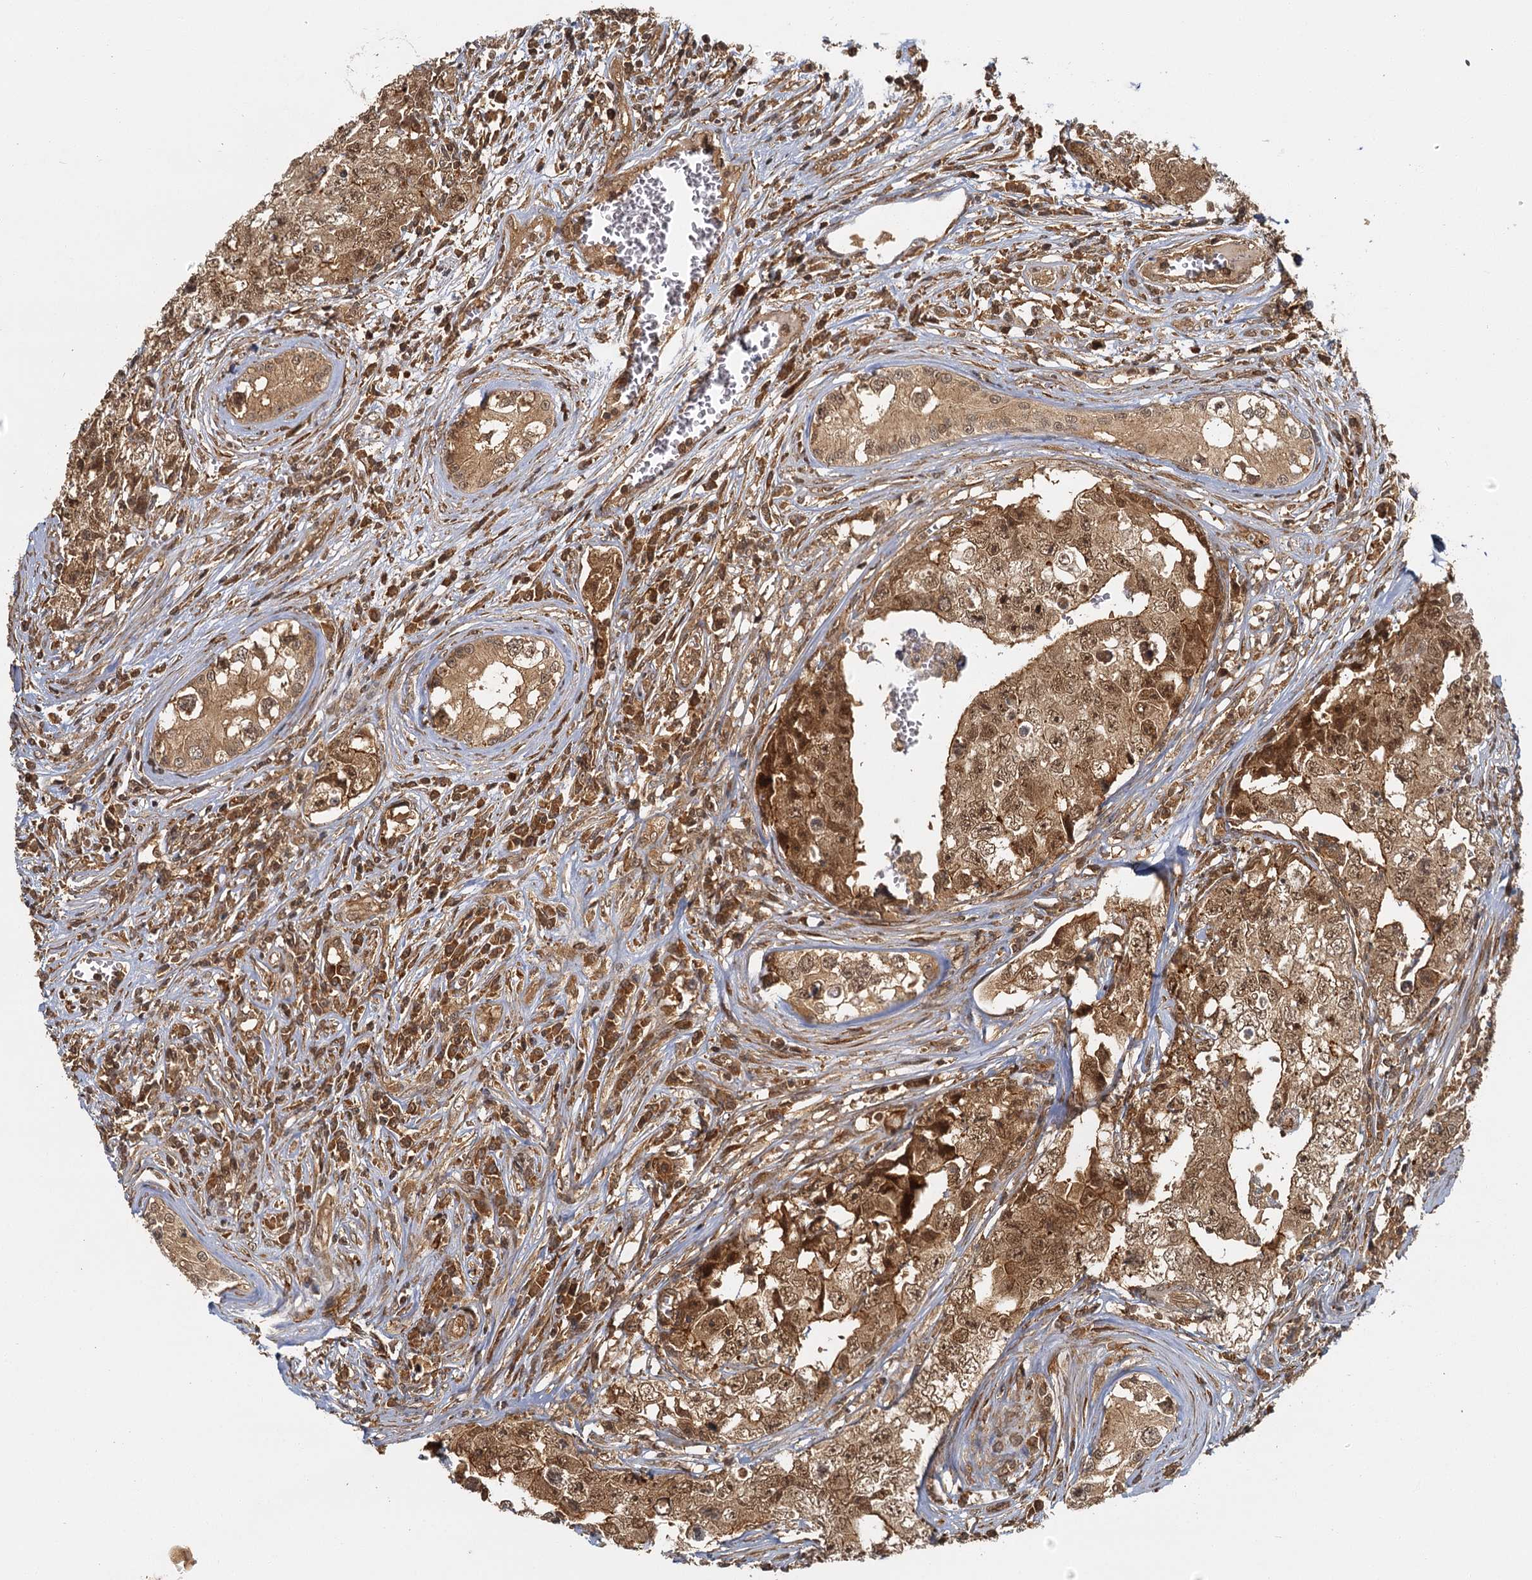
{"staining": {"intensity": "moderate", "quantity": ">75%", "location": "cytoplasmic/membranous,nuclear"}, "tissue": "testis cancer", "cell_type": "Tumor cells", "image_type": "cancer", "snomed": [{"axis": "morphology", "description": "Carcinoma, Embryonal, NOS"}, {"axis": "topography", "description": "Testis"}], "caption": "This micrograph exhibits embryonal carcinoma (testis) stained with IHC to label a protein in brown. The cytoplasmic/membranous and nuclear of tumor cells show moderate positivity for the protein. Nuclei are counter-stained blue.", "gene": "ZNF549", "patient": {"sex": "male", "age": 17}}